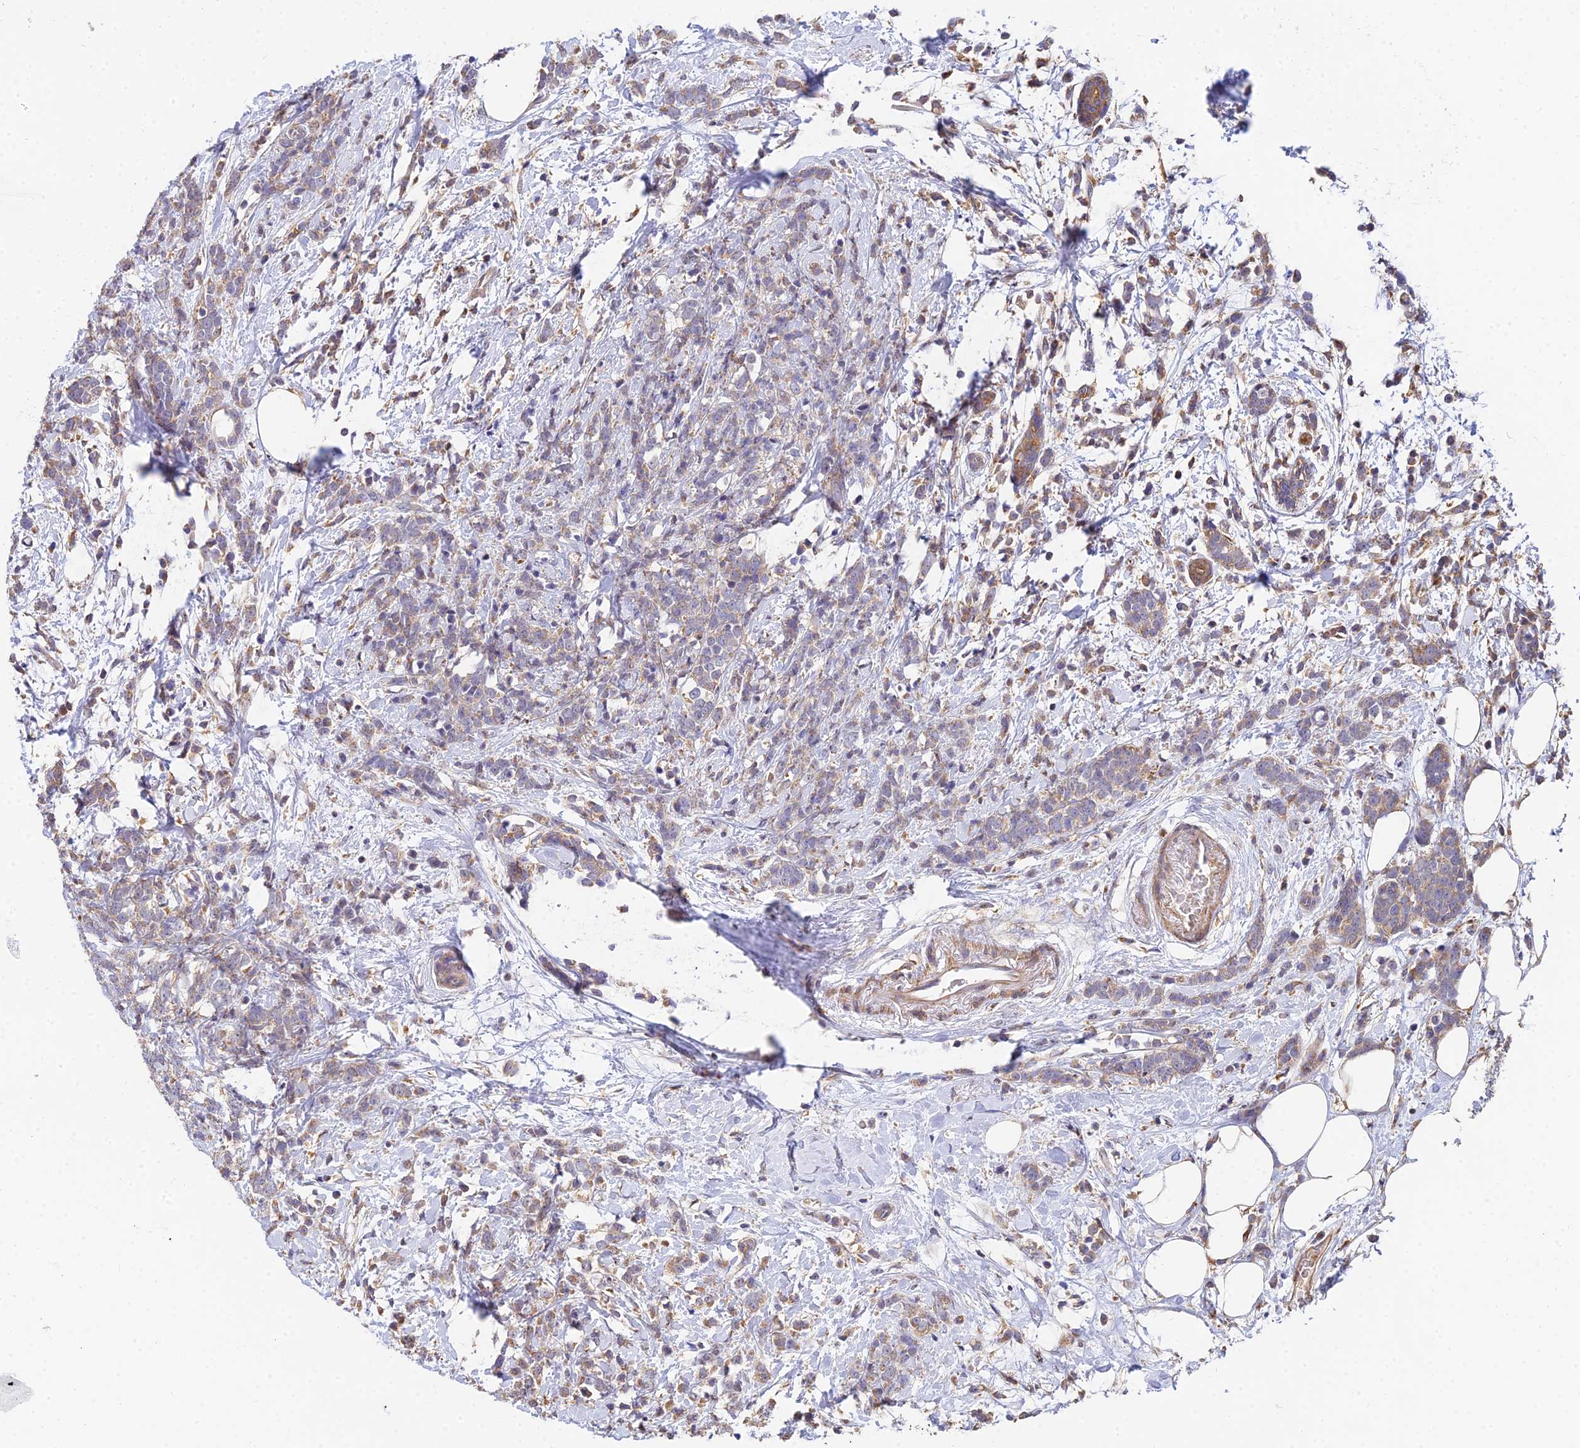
{"staining": {"intensity": "moderate", "quantity": ">75%", "location": "cytoplasmic/membranous"}, "tissue": "breast cancer", "cell_type": "Tumor cells", "image_type": "cancer", "snomed": [{"axis": "morphology", "description": "Lobular carcinoma"}, {"axis": "topography", "description": "Breast"}], "caption": "Immunohistochemical staining of breast cancer displays medium levels of moderate cytoplasmic/membranous protein expression in approximately >75% of tumor cells.", "gene": "ARL8B", "patient": {"sex": "female", "age": 58}}